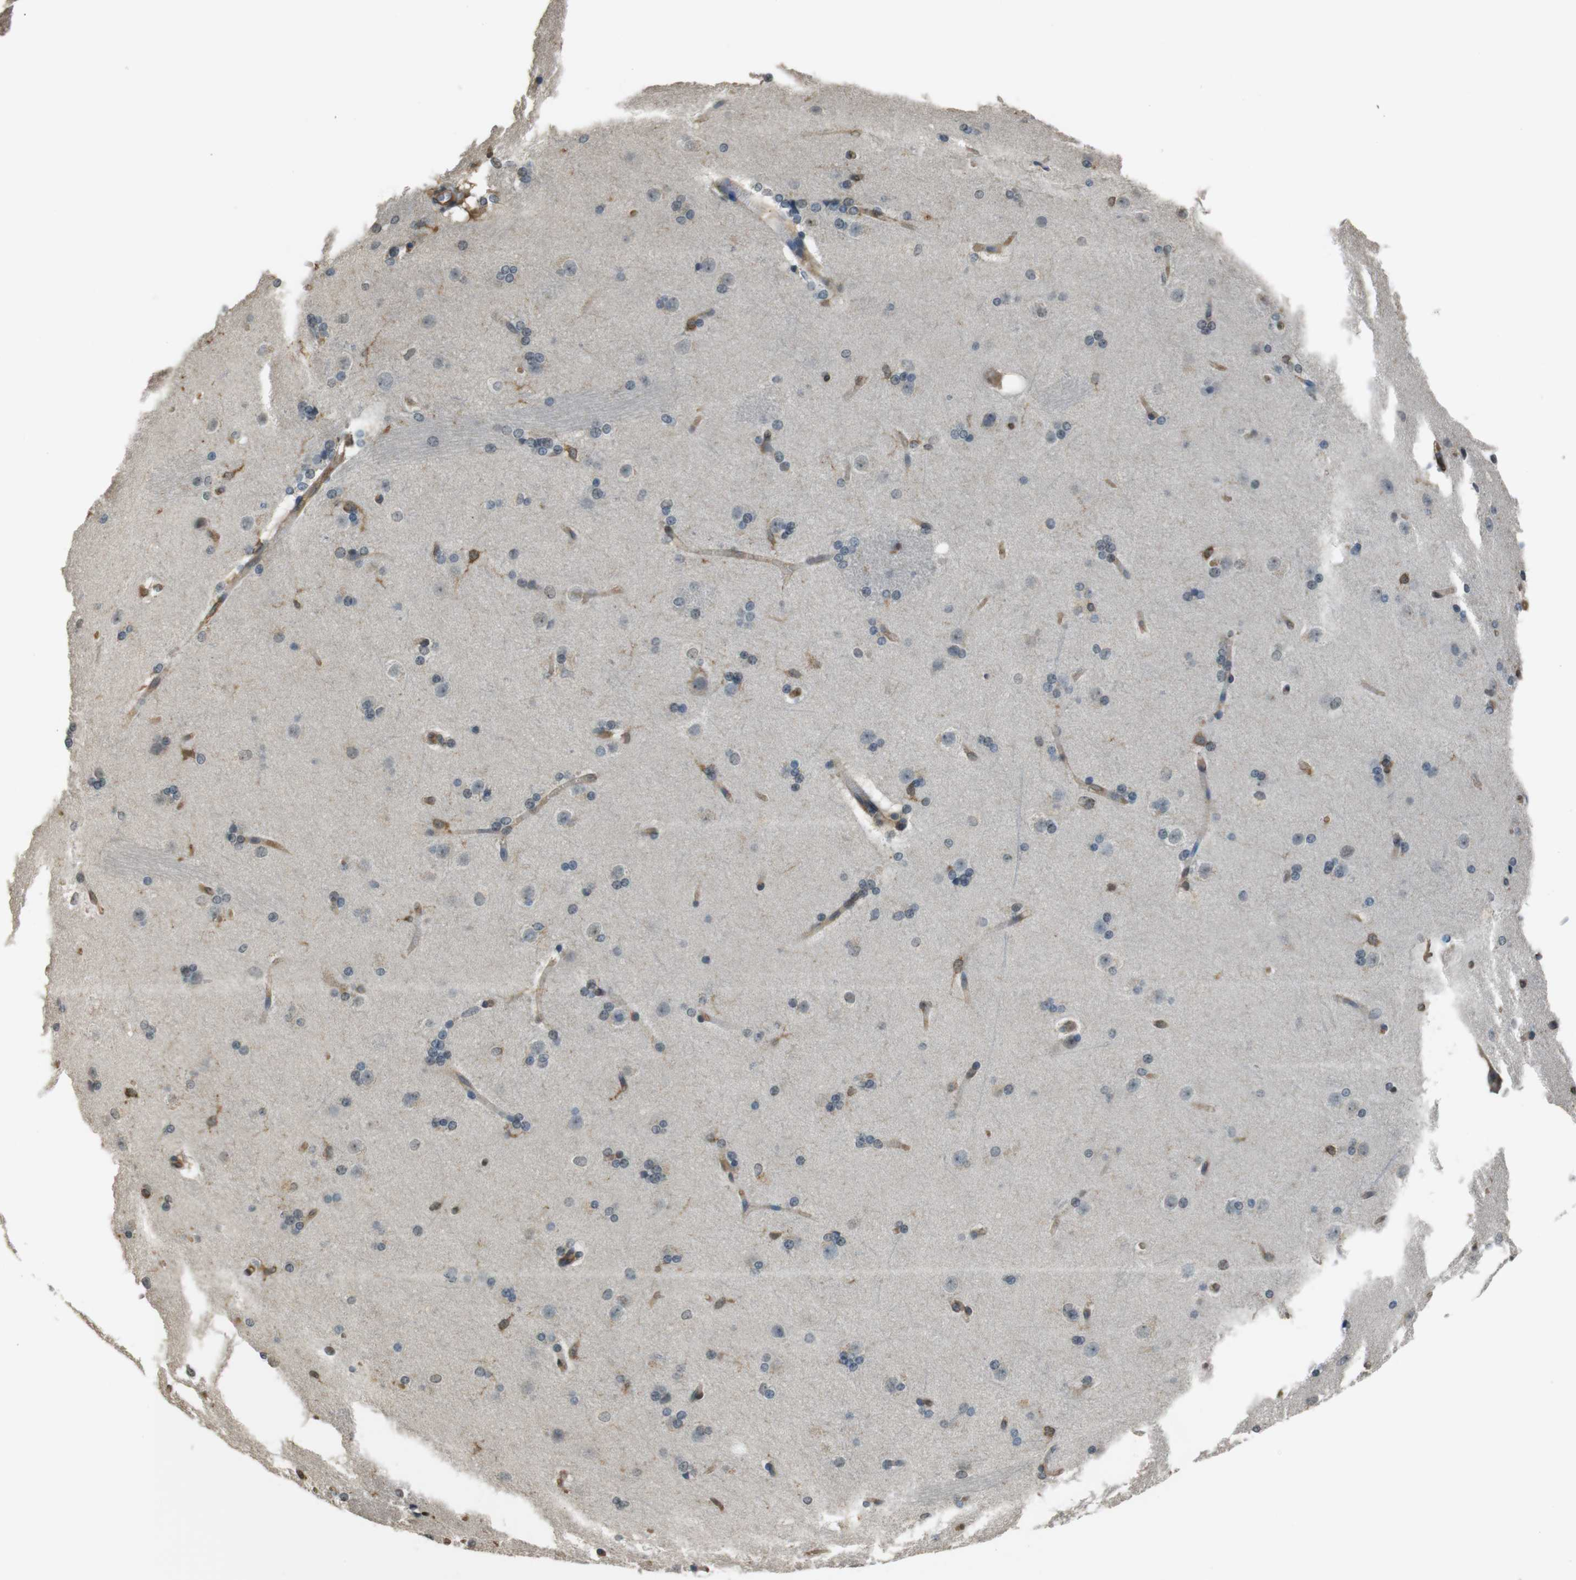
{"staining": {"intensity": "moderate", "quantity": "<25%", "location": "cytoplasmic/membranous,nuclear"}, "tissue": "caudate", "cell_type": "Glial cells", "image_type": "normal", "snomed": [{"axis": "morphology", "description": "Normal tissue, NOS"}, {"axis": "topography", "description": "Lateral ventricle wall"}], "caption": "IHC of unremarkable human caudate shows low levels of moderate cytoplasmic/membranous,nuclear positivity in approximately <25% of glial cells. (DAB IHC, brown staining for protein, blue staining for nuclei).", "gene": "FCAR", "patient": {"sex": "female", "age": 19}}